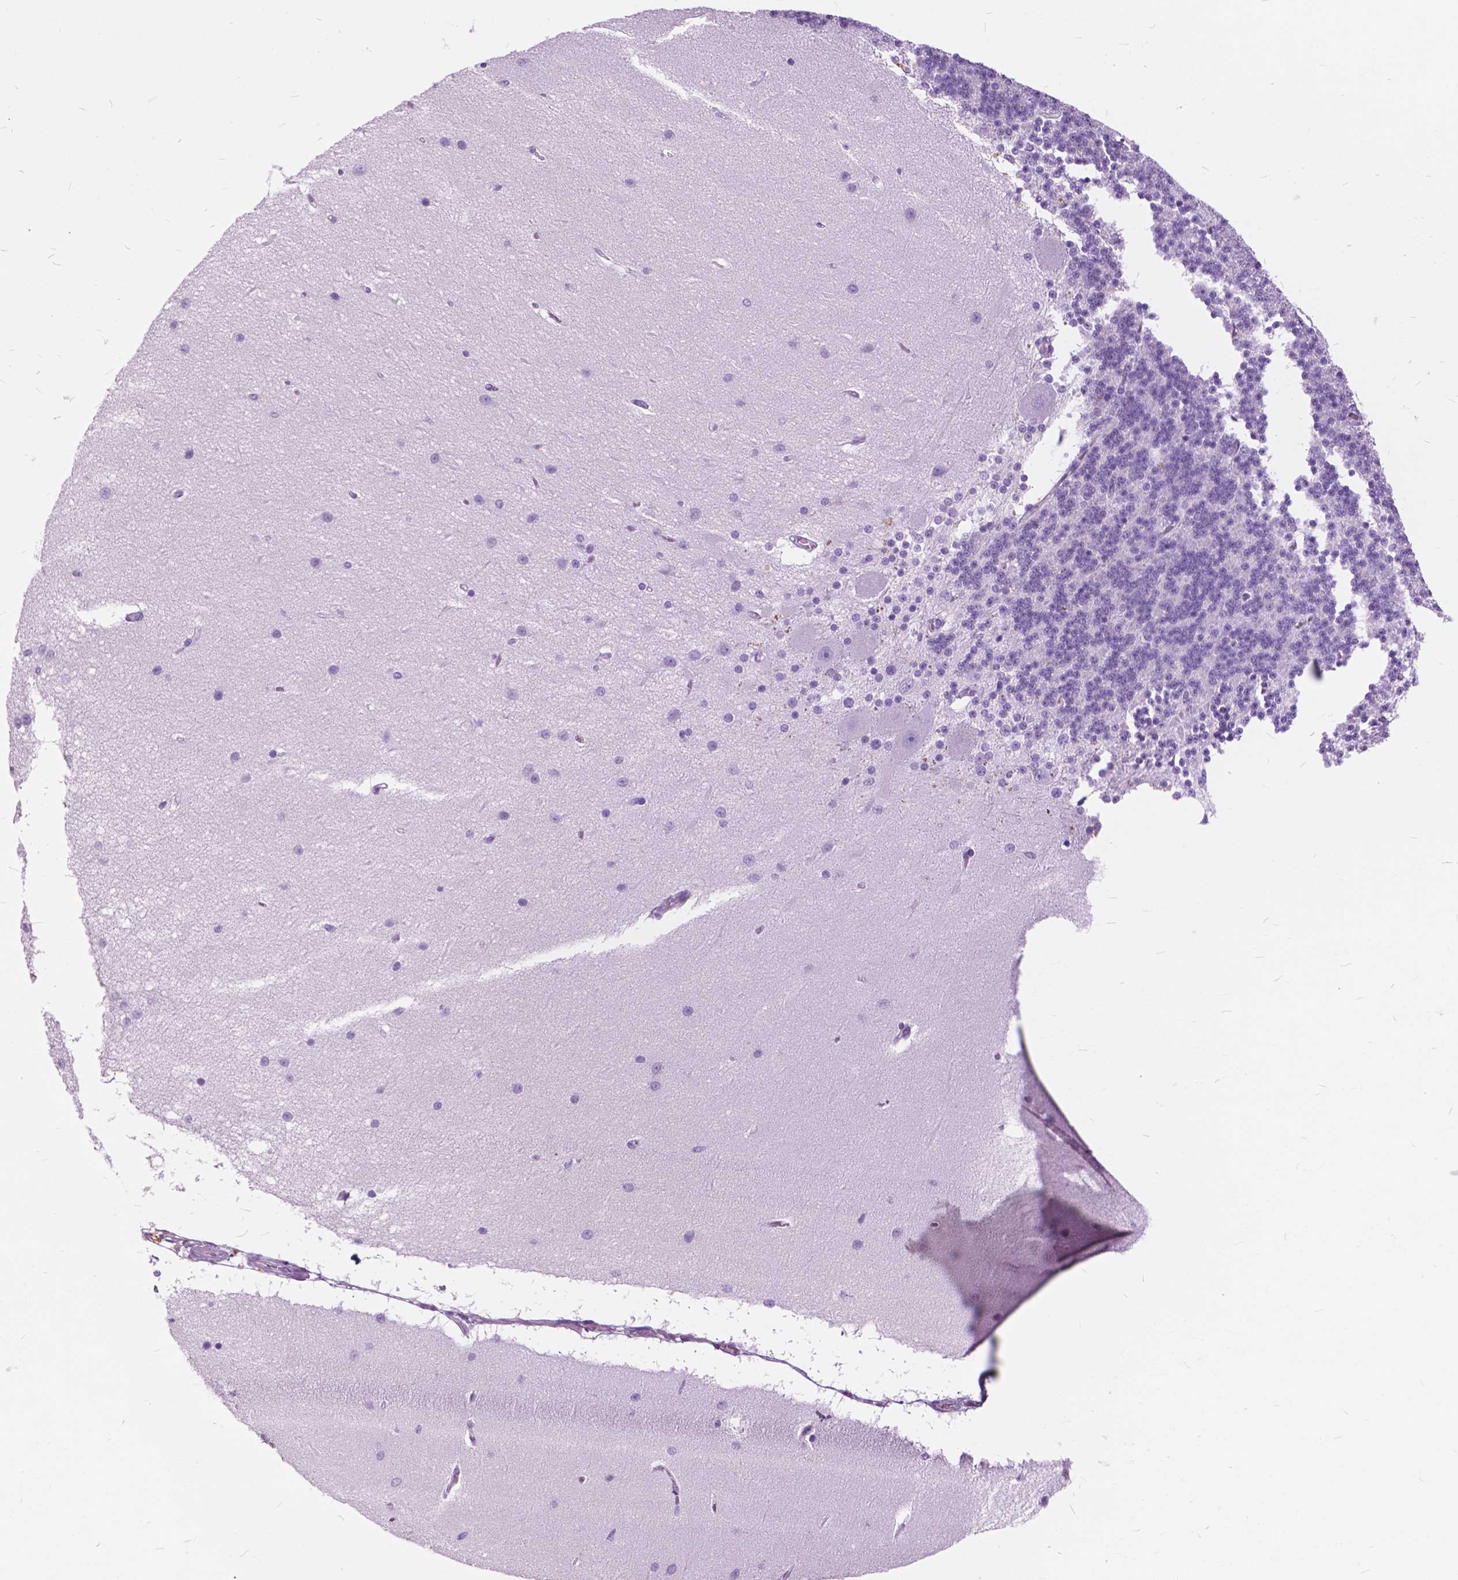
{"staining": {"intensity": "negative", "quantity": "none", "location": "none"}, "tissue": "cerebellum", "cell_type": "Cells in granular layer", "image_type": "normal", "snomed": [{"axis": "morphology", "description": "Normal tissue, NOS"}, {"axis": "topography", "description": "Cerebellum"}], "caption": "Immunohistochemical staining of normal cerebellum demonstrates no significant staining in cells in granular layer.", "gene": "GDF9", "patient": {"sex": "female", "age": 54}}